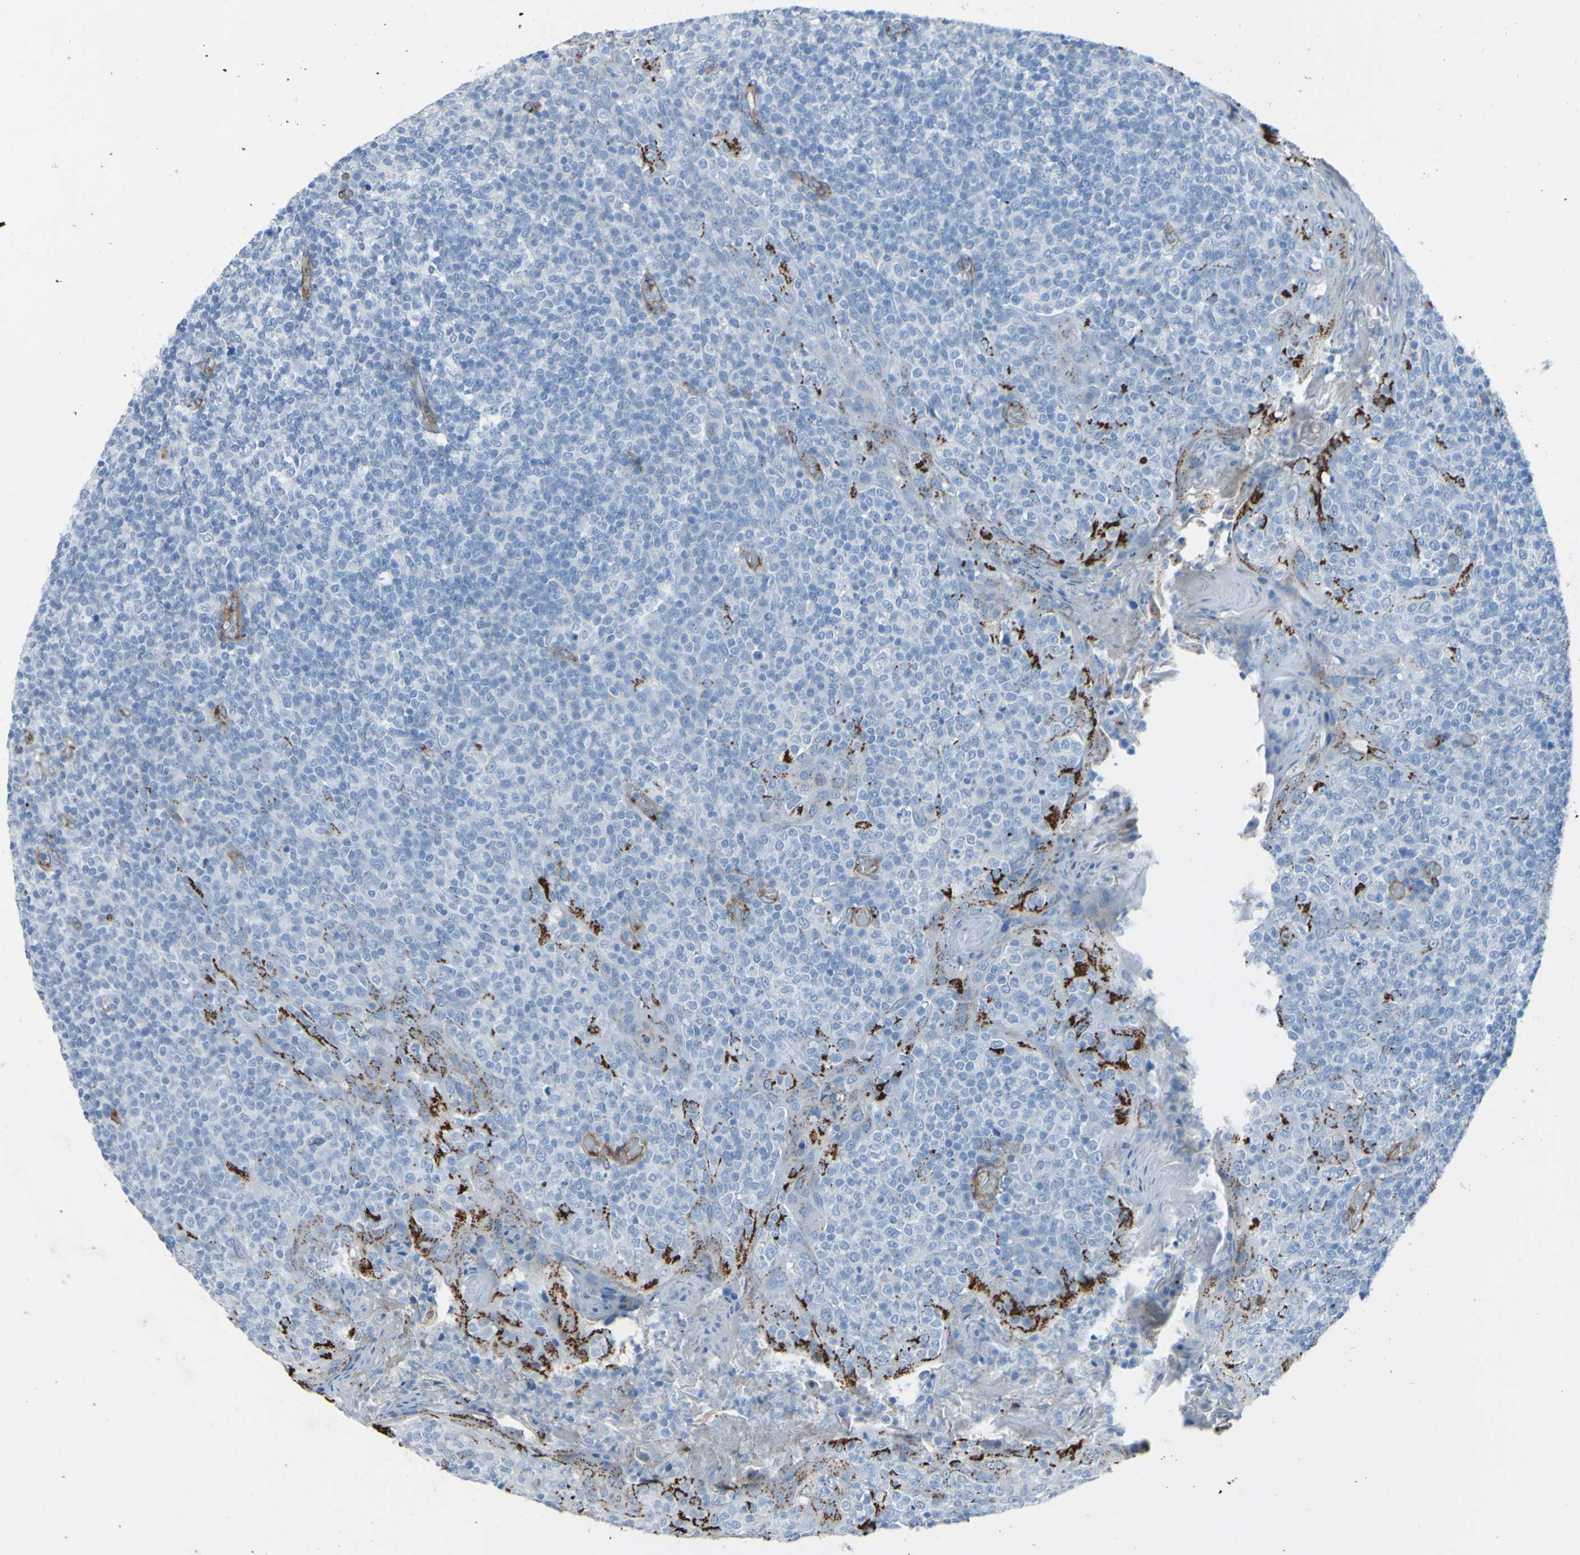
{"staining": {"intensity": "negative", "quantity": "none", "location": "none"}, "tissue": "tonsil", "cell_type": "Germinal center cells", "image_type": "normal", "snomed": [{"axis": "morphology", "description": "Normal tissue, NOS"}, {"axis": "topography", "description": "Tonsil"}], "caption": "An IHC photomicrograph of benign tonsil is shown. There is no staining in germinal center cells of tonsil.", "gene": "COL4A2", "patient": {"sex": "female", "age": 19}}